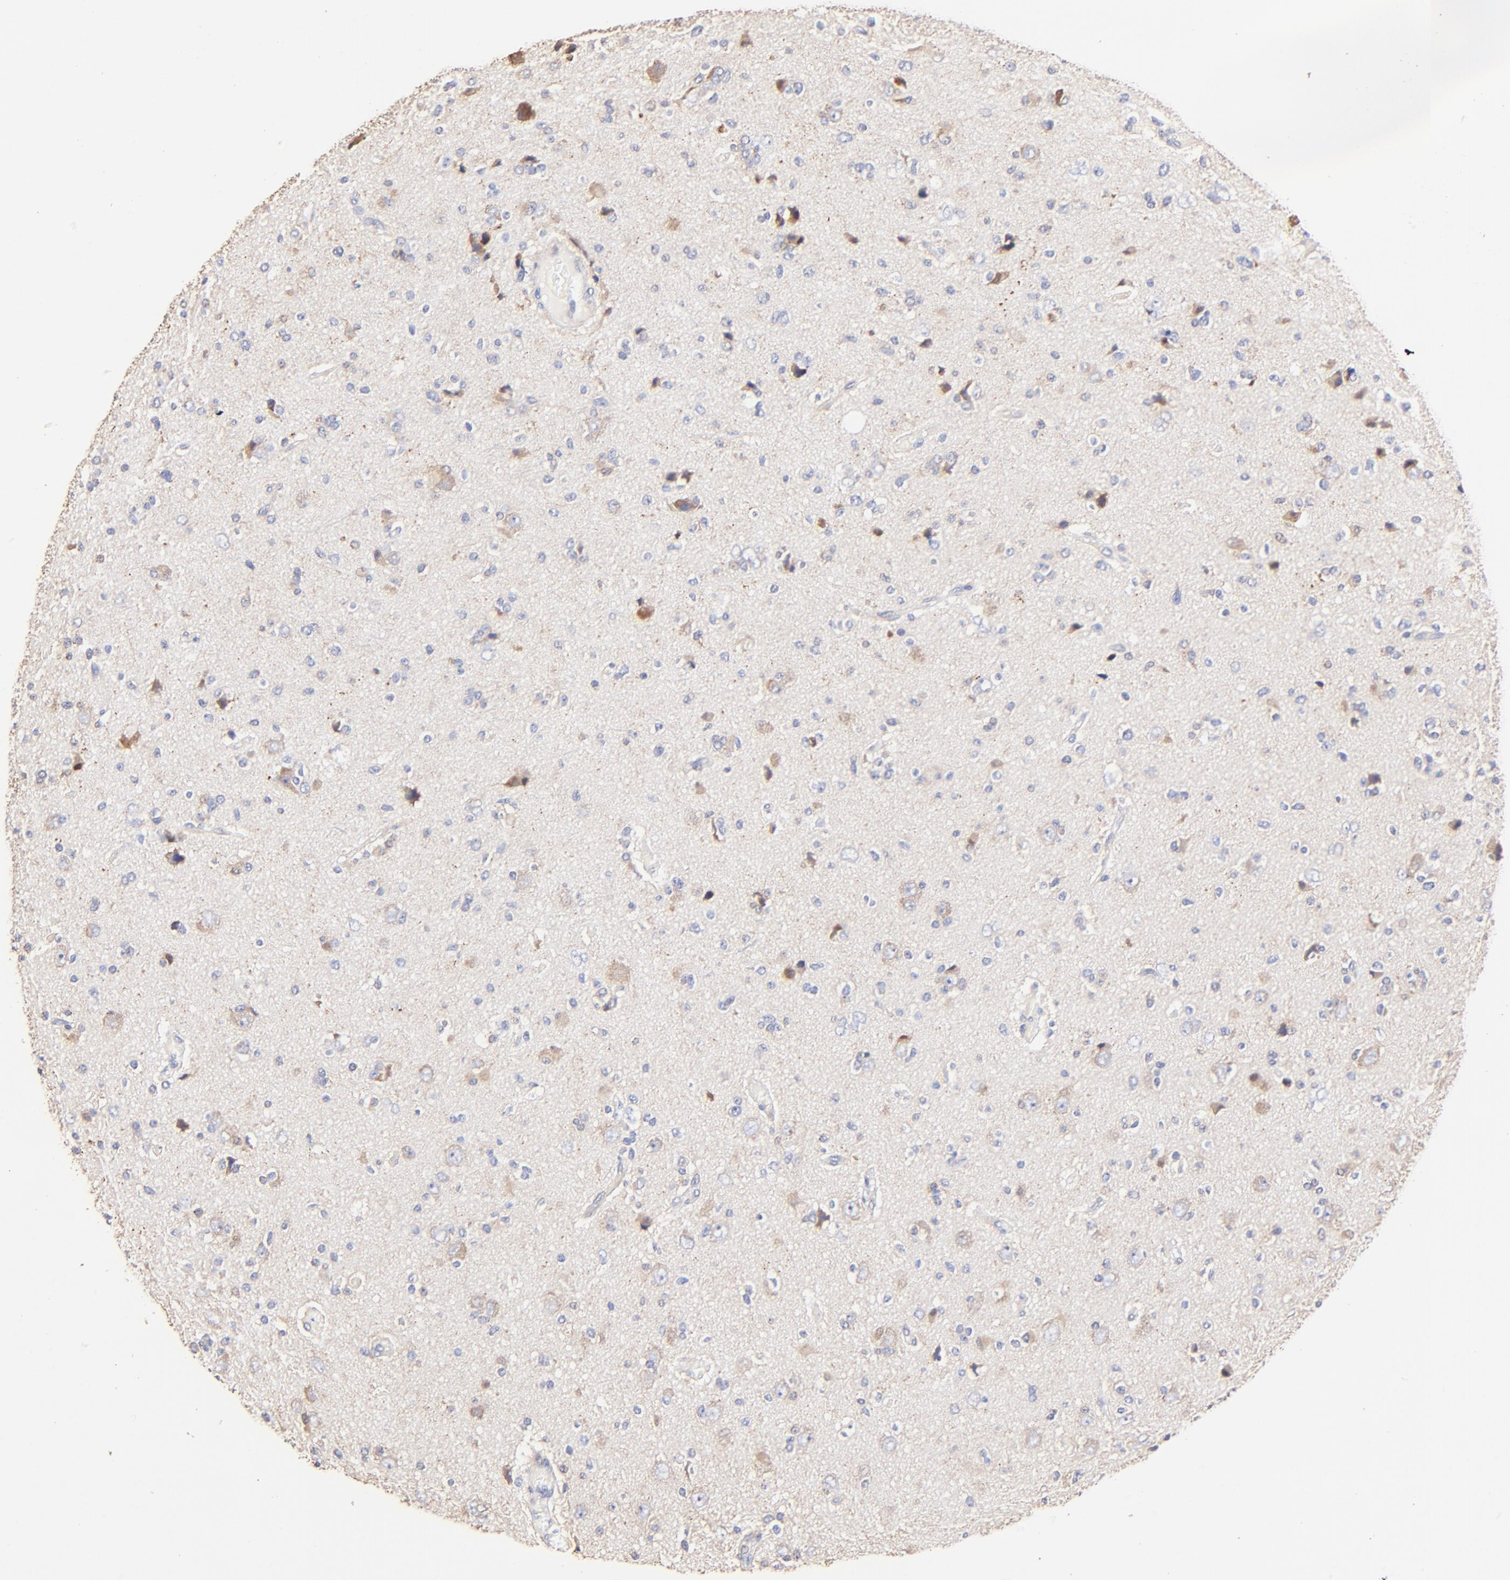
{"staining": {"intensity": "moderate", "quantity": "<25%", "location": "cytoplasmic/membranous"}, "tissue": "glioma", "cell_type": "Tumor cells", "image_type": "cancer", "snomed": [{"axis": "morphology", "description": "Glioma, malignant, High grade"}, {"axis": "topography", "description": "Brain"}], "caption": "Malignant high-grade glioma stained with IHC demonstrates moderate cytoplasmic/membranous staining in approximately <25% of tumor cells. The staining was performed using DAB to visualize the protein expression in brown, while the nuclei were stained in blue with hematoxylin (Magnification: 20x).", "gene": "BBOF1", "patient": {"sex": "male", "age": 47}}